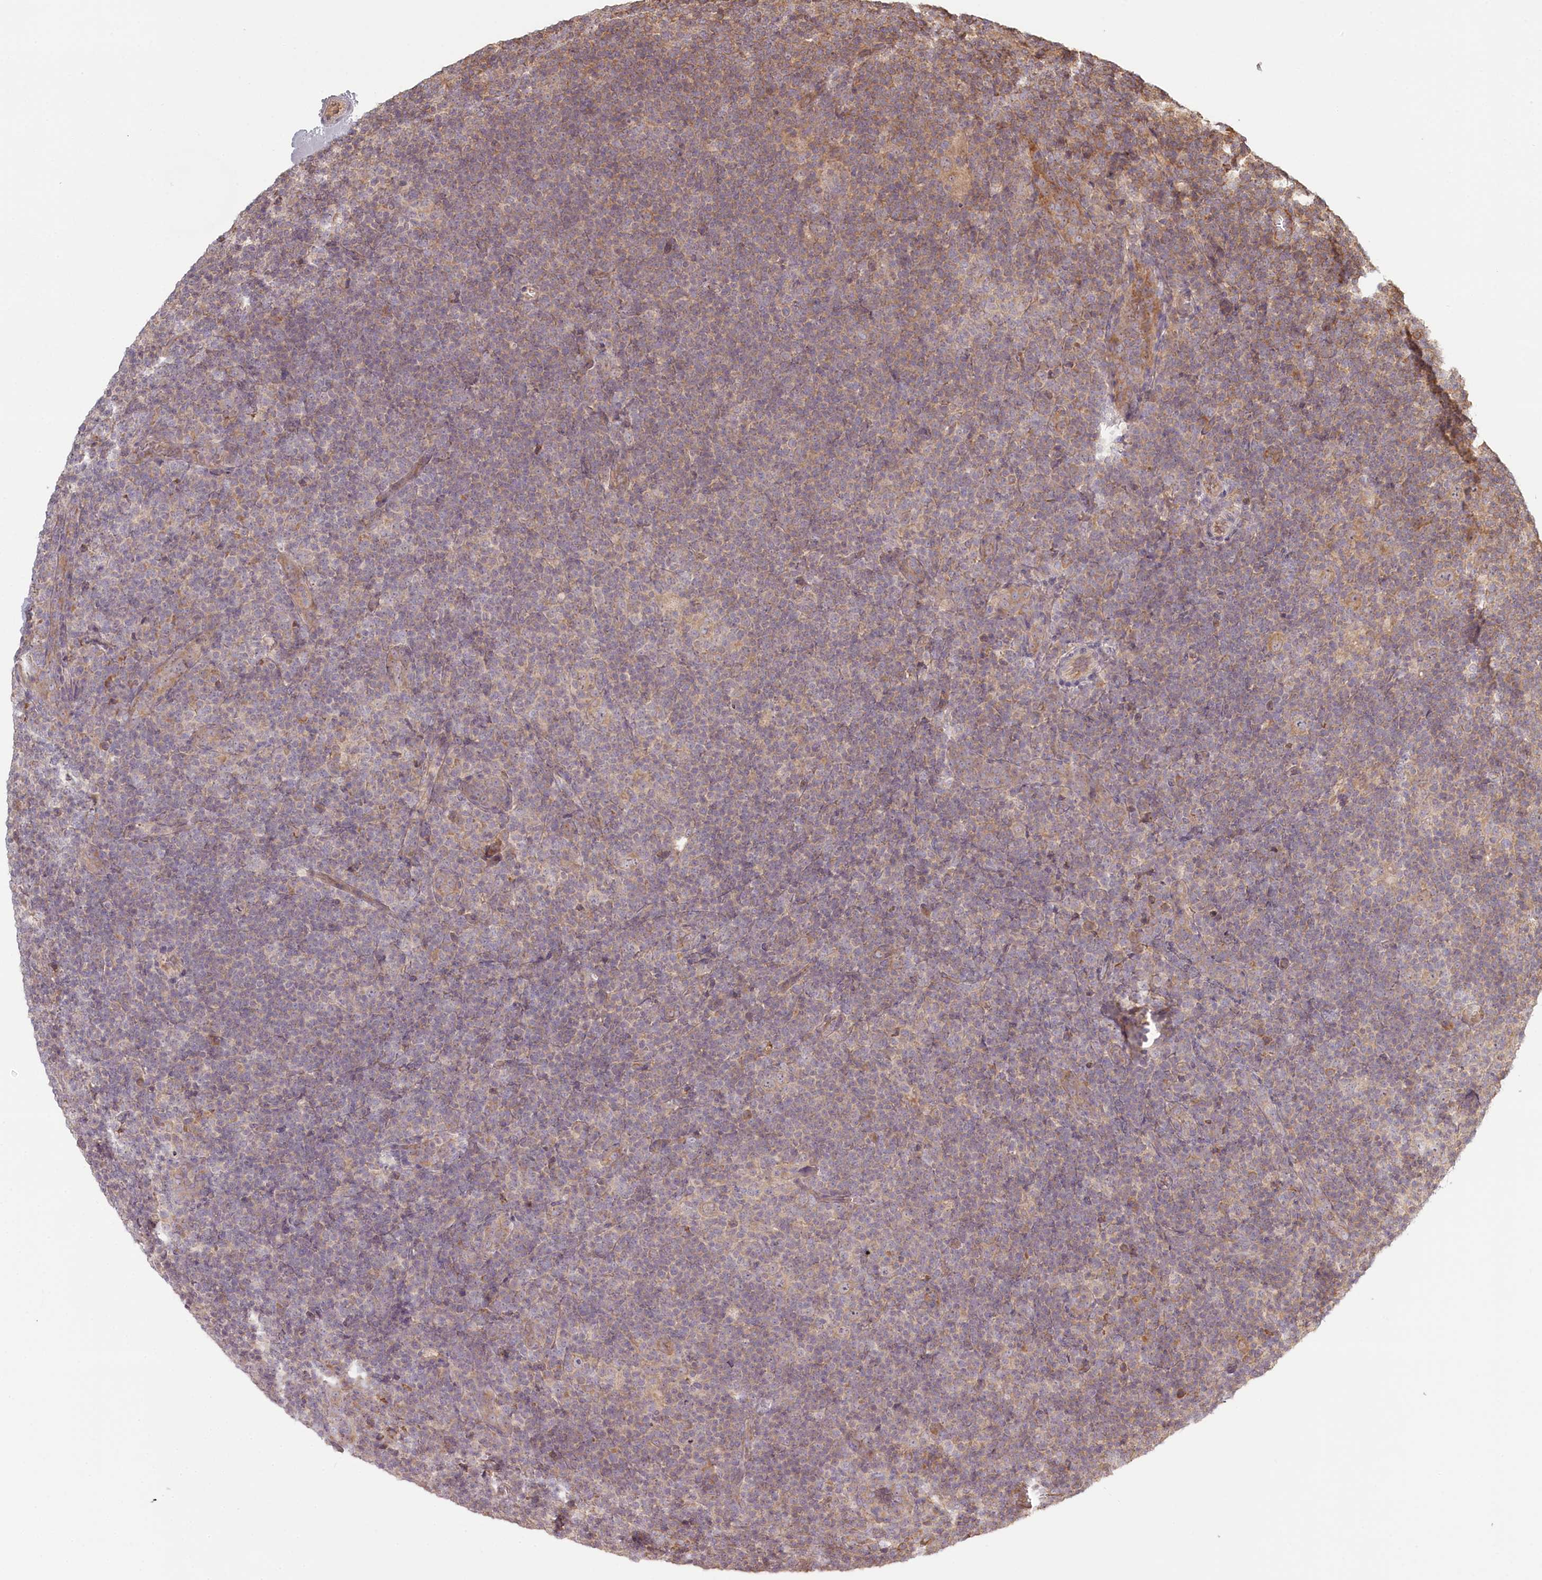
{"staining": {"intensity": "negative", "quantity": "none", "location": "none"}, "tissue": "lymphoma", "cell_type": "Tumor cells", "image_type": "cancer", "snomed": [{"axis": "morphology", "description": "Hodgkin's disease, NOS"}, {"axis": "topography", "description": "Lymph node"}], "caption": "Immunohistochemical staining of Hodgkin's disease reveals no significant positivity in tumor cells.", "gene": "TMIE", "patient": {"sex": "female", "age": 57}}